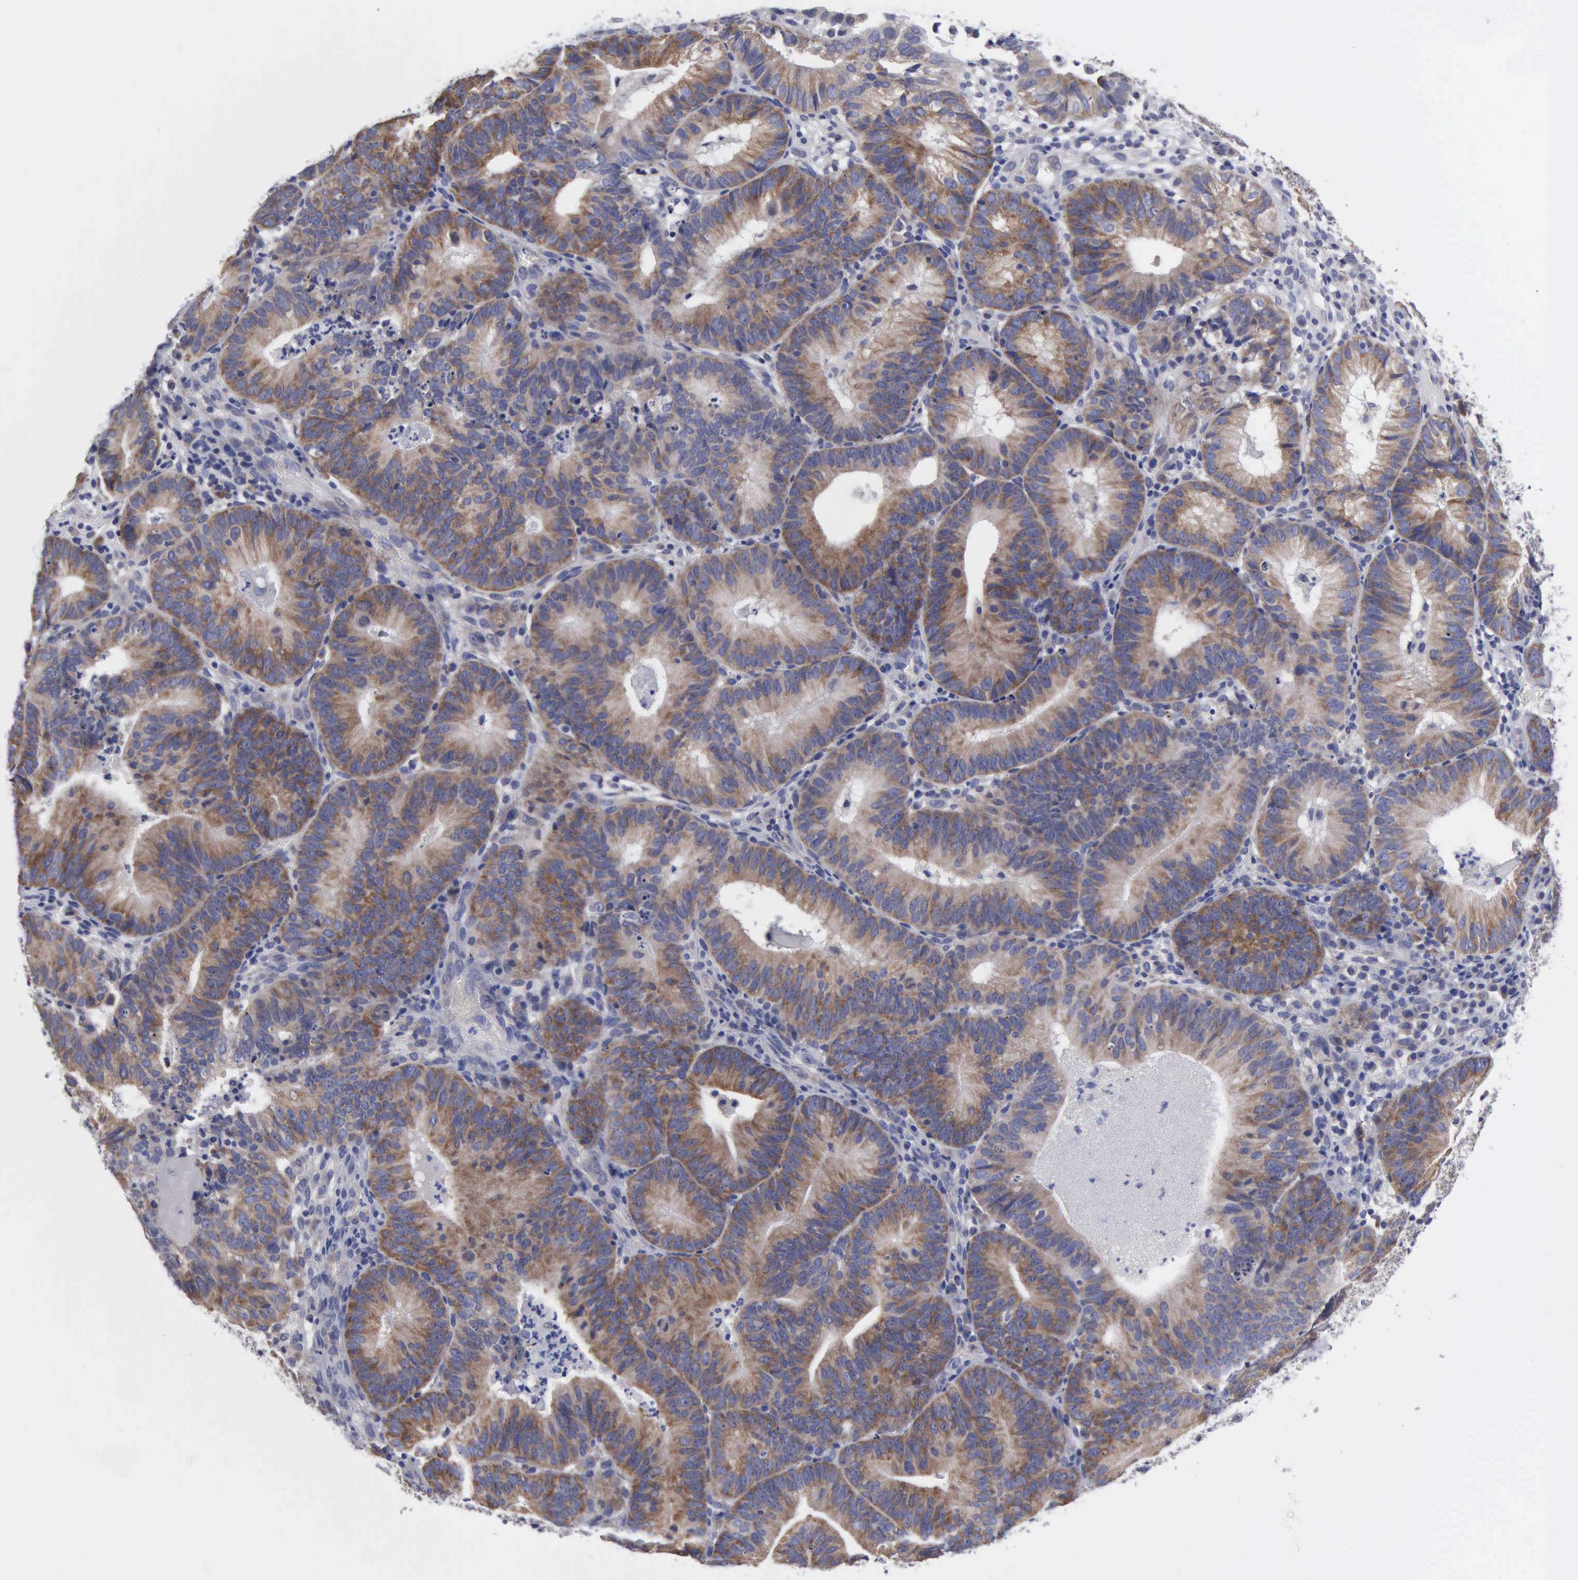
{"staining": {"intensity": "moderate", "quantity": ">75%", "location": "cytoplasmic/membranous"}, "tissue": "cervical cancer", "cell_type": "Tumor cells", "image_type": "cancer", "snomed": [{"axis": "morphology", "description": "Adenocarcinoma, NOS"}, {"axis": "topography", "description": "Cervix"}], "caption": "Human adenocarcinoma (cervical) stained with a protein marker displays moderate staining in tumor cells.", "gene": "TXLNG", "patient": {"sex": "female", "age": 60}}